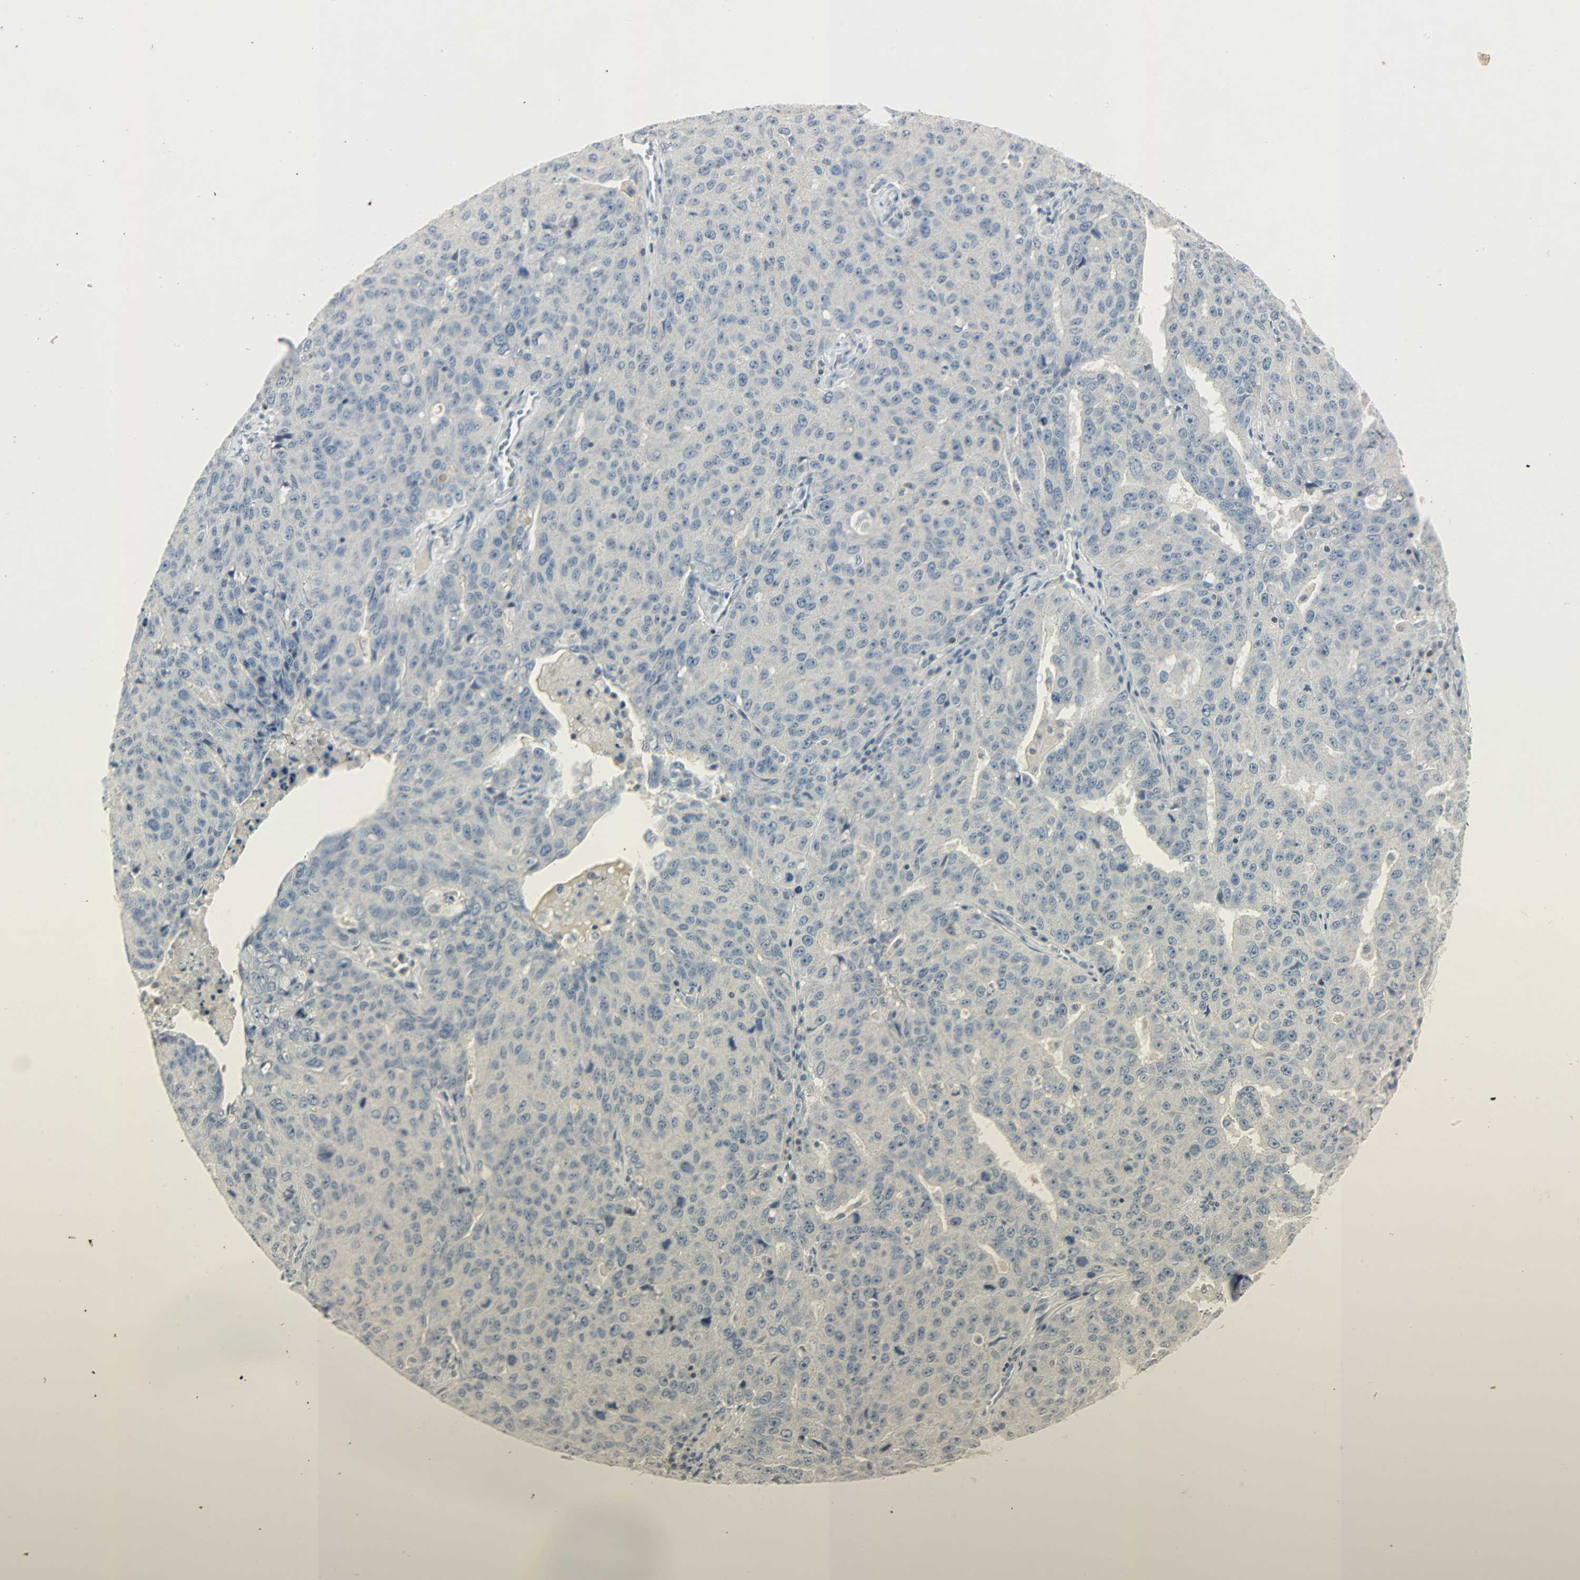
{"staining": {"intensity": "negative", "quantity": "none", "location": "none"}, "tissue": "ovarian cancer", "cell_type": "Tumor cells", "image_type": "cancer", "snomed": [{"axis": "morphology", "description": "Carcinoma, endometroid"}, {"axis": "topography", "description": "Ovary"}], "caption": "Immunohistochemical staining of endometroid carcinoma (ovarian) shows no significant staining in tumor cells. The staining is performed using DAB brown chromogen with nuclei counter-stained in using hematoxylin.", "gene": "CAMK4", "patient": {"sex": "female", "age": 62}}